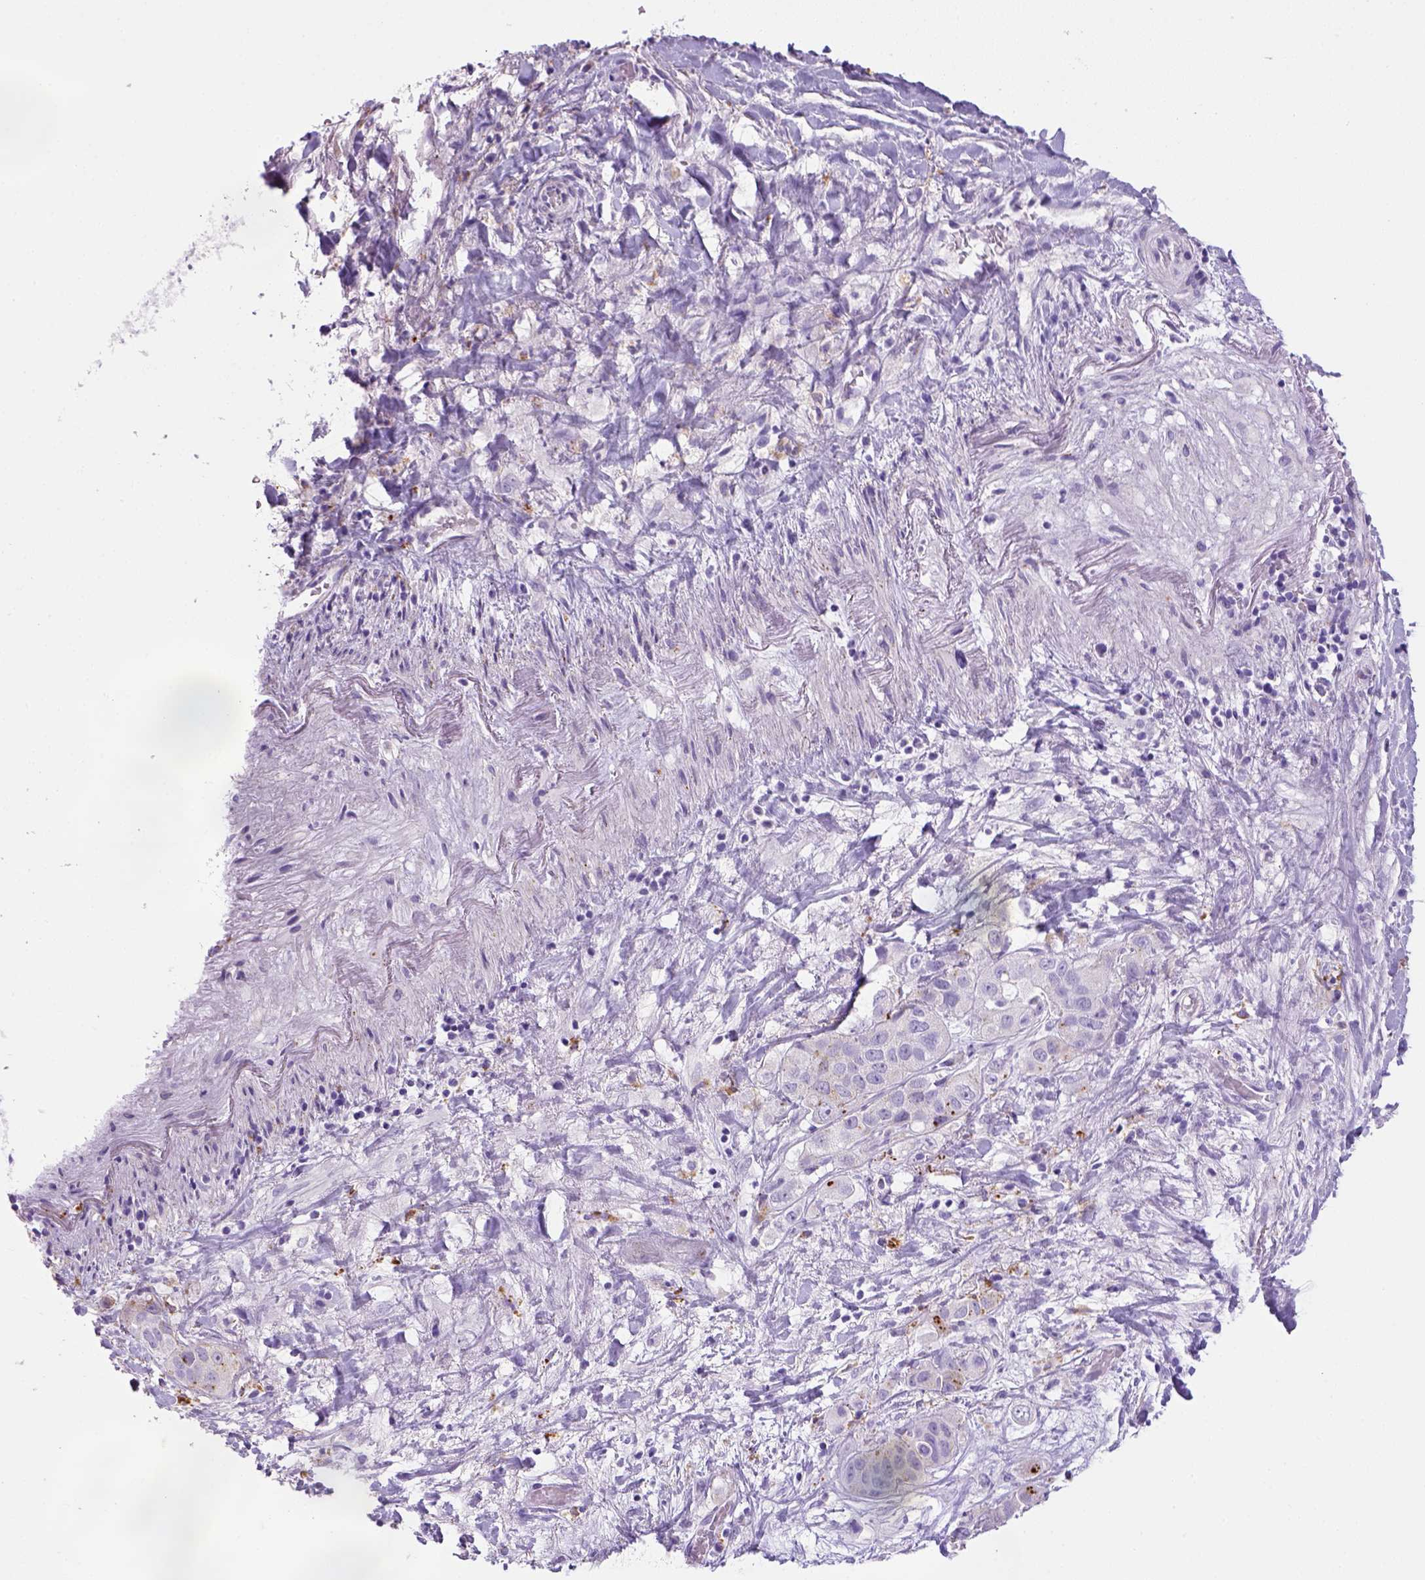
{"staining": {"intensity": "negative", "quantity": "none", "location": "none"}, "tissue": "liver cancer", "cell_type": "Tumor cells", "image_type": "cancer", "snomed": [{"axis": "morphology", "description": "Cholangiocarcinoma"}, {"axis": "topography", "description": "Liver"}], "caption": "Immunohistochemistry (IHC) photomicrograph of liver cancer (cholangiocarcinoma) stained for a protein (brown), which exhibits no positivity in tumor cells.", "gene": "KRT71", "patient": {"sex": "female", "age": 52}}